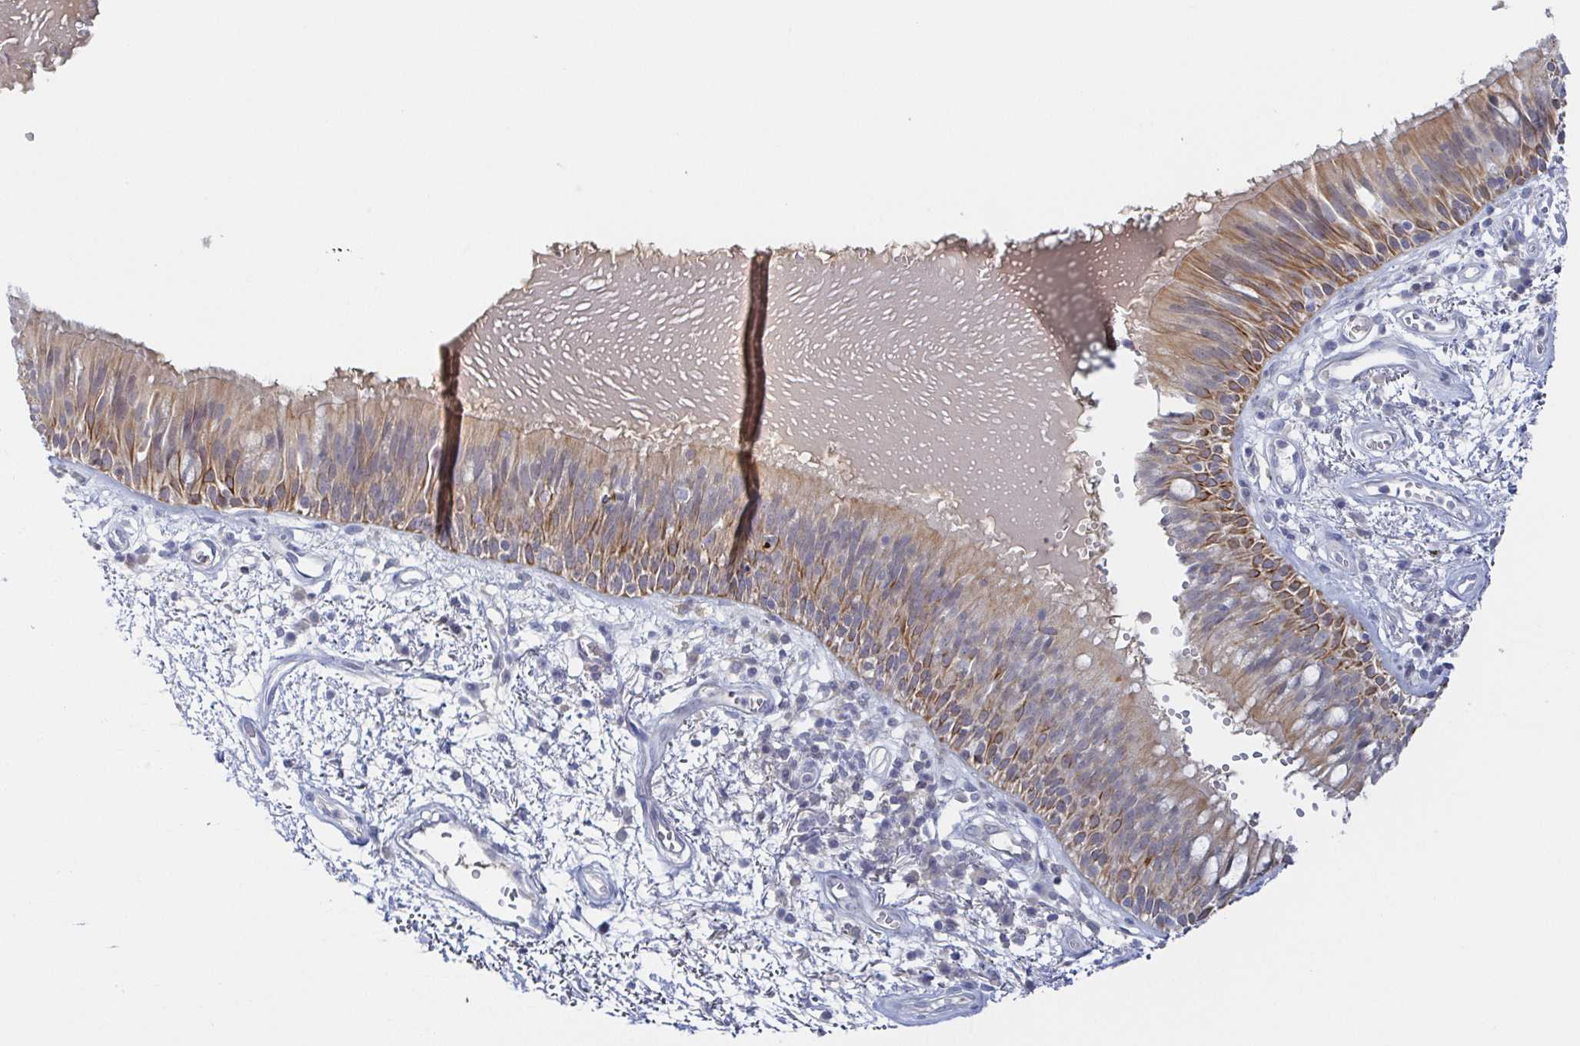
{"staining": {"intensity": "moderate", "quantity": "25%-75%", "location": "cytoplasmic/membranous"}, "tissue": "bronchus", "cell_type": "Respiratory epithelial cells", "image_type": "normal", "snomed": [{"axis": "morphology", "description": "Normal tissue, NOS"}, {"axis": "morphology", "description": "Squamous cell carcinoma, NOS"}, {"axis": "topography", "description": "Cartilage tissue"}, {"axis": "topography", "description": "Bronchus"}, {"axis": "topography", "description": "Lung"}], "caption": "Brown immunohistochemical staining in unremarkable human bronchus shows moderate cytoplasmic/membranous positivity in about 25%-75% of respiratory epithelial cells. Immunohistochemistry (ihc) stains the protein of interest in brown and the nuclei are stained blue.", "gene": "RHOV", "patient": {"sex": "male", "age": 66}}